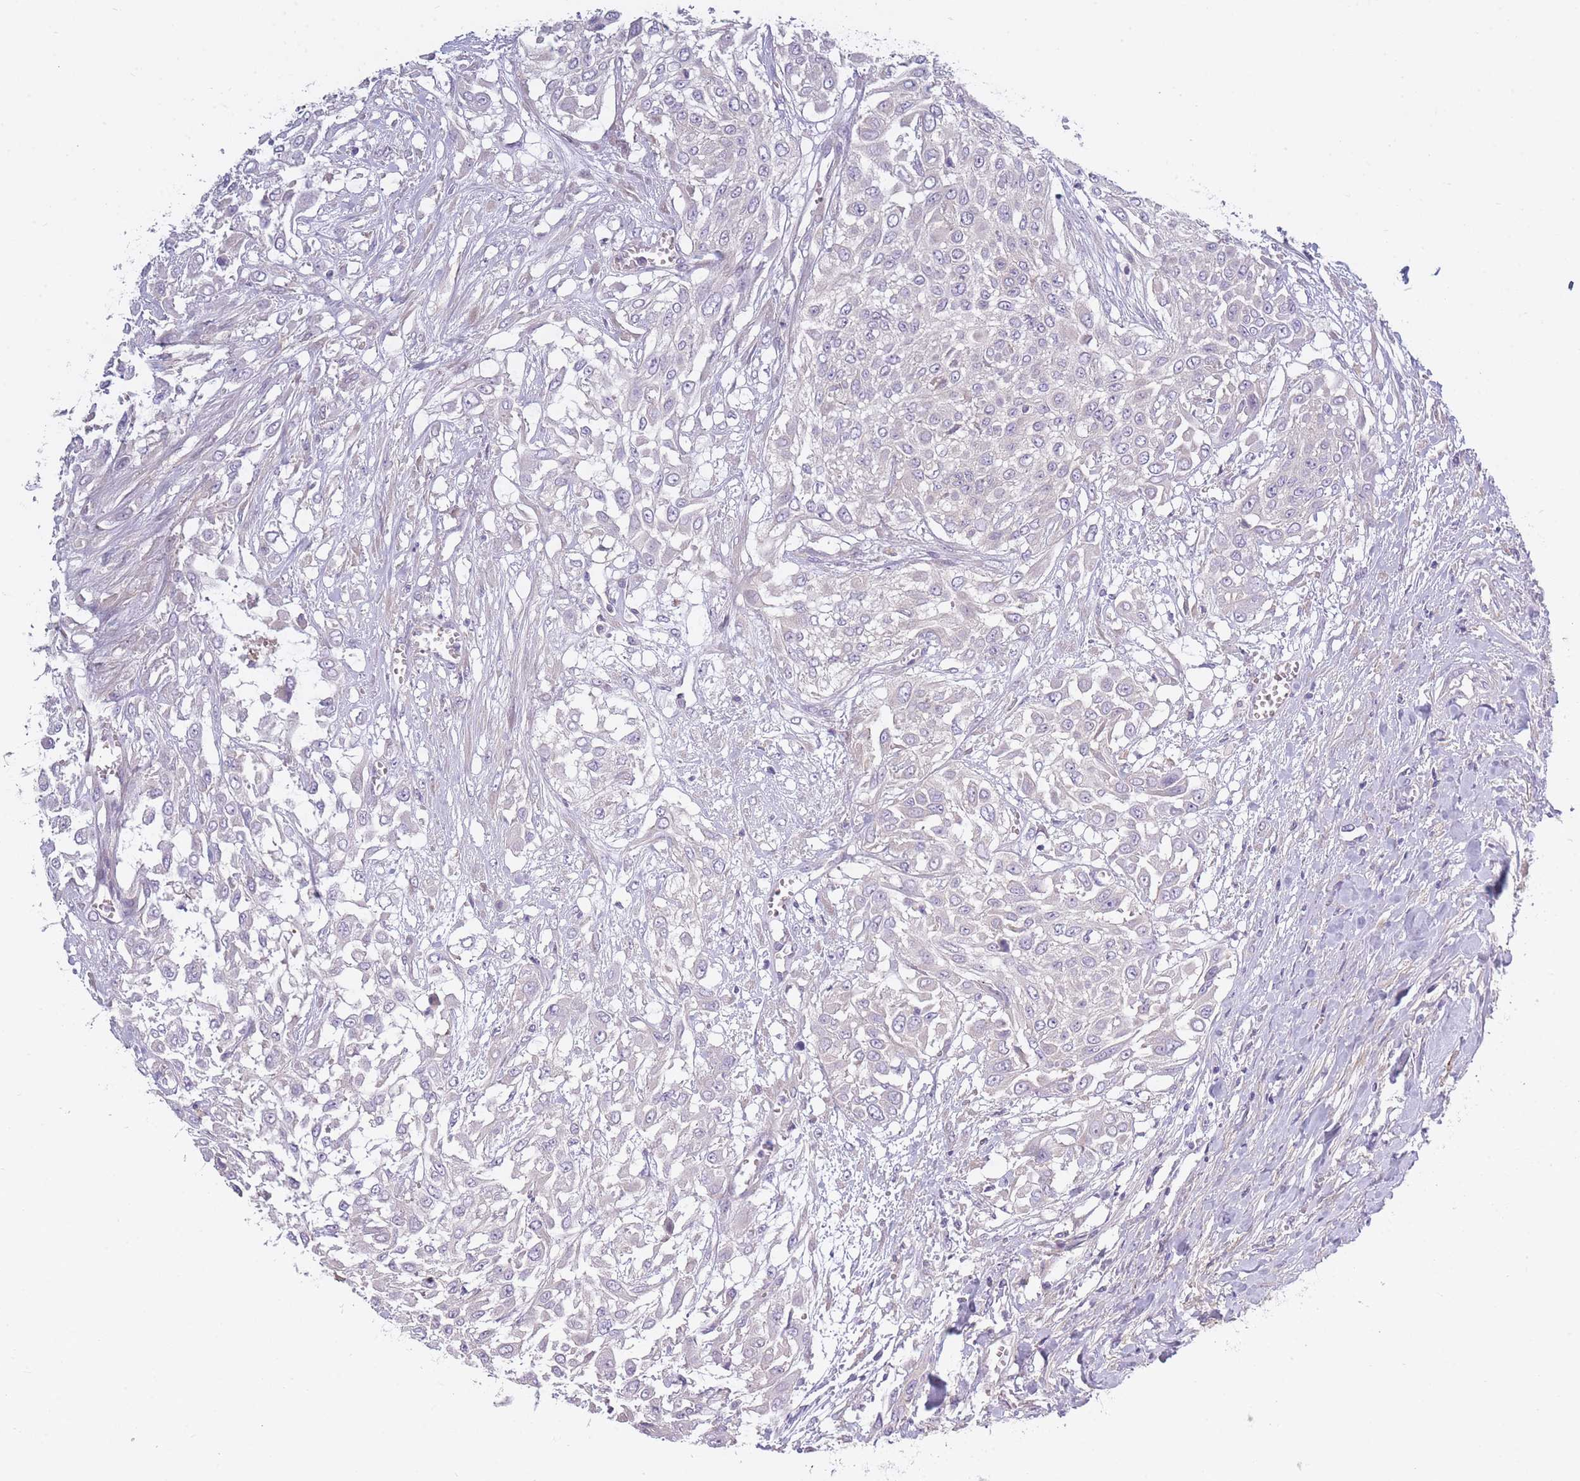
{"staining": {"intensity": "negative", "quantity": "none", "location": "none"}, "tissue": "urothelial cancer", "cell_type": "Tumor cells", "image_type": "cancer", "snomed": [{"axis": "morphology", "description": "Urothelial carcinoma, High grade"}, {"axis": "topography", "description": "Urinary bladder"}], "caption": "This is a histopathology image of immunohistochemistry staining of urothelial cancer, which shows no expression in tumor cells.", "gene": "AP3M2", "patient": {"sex": "male", "age": 57}}